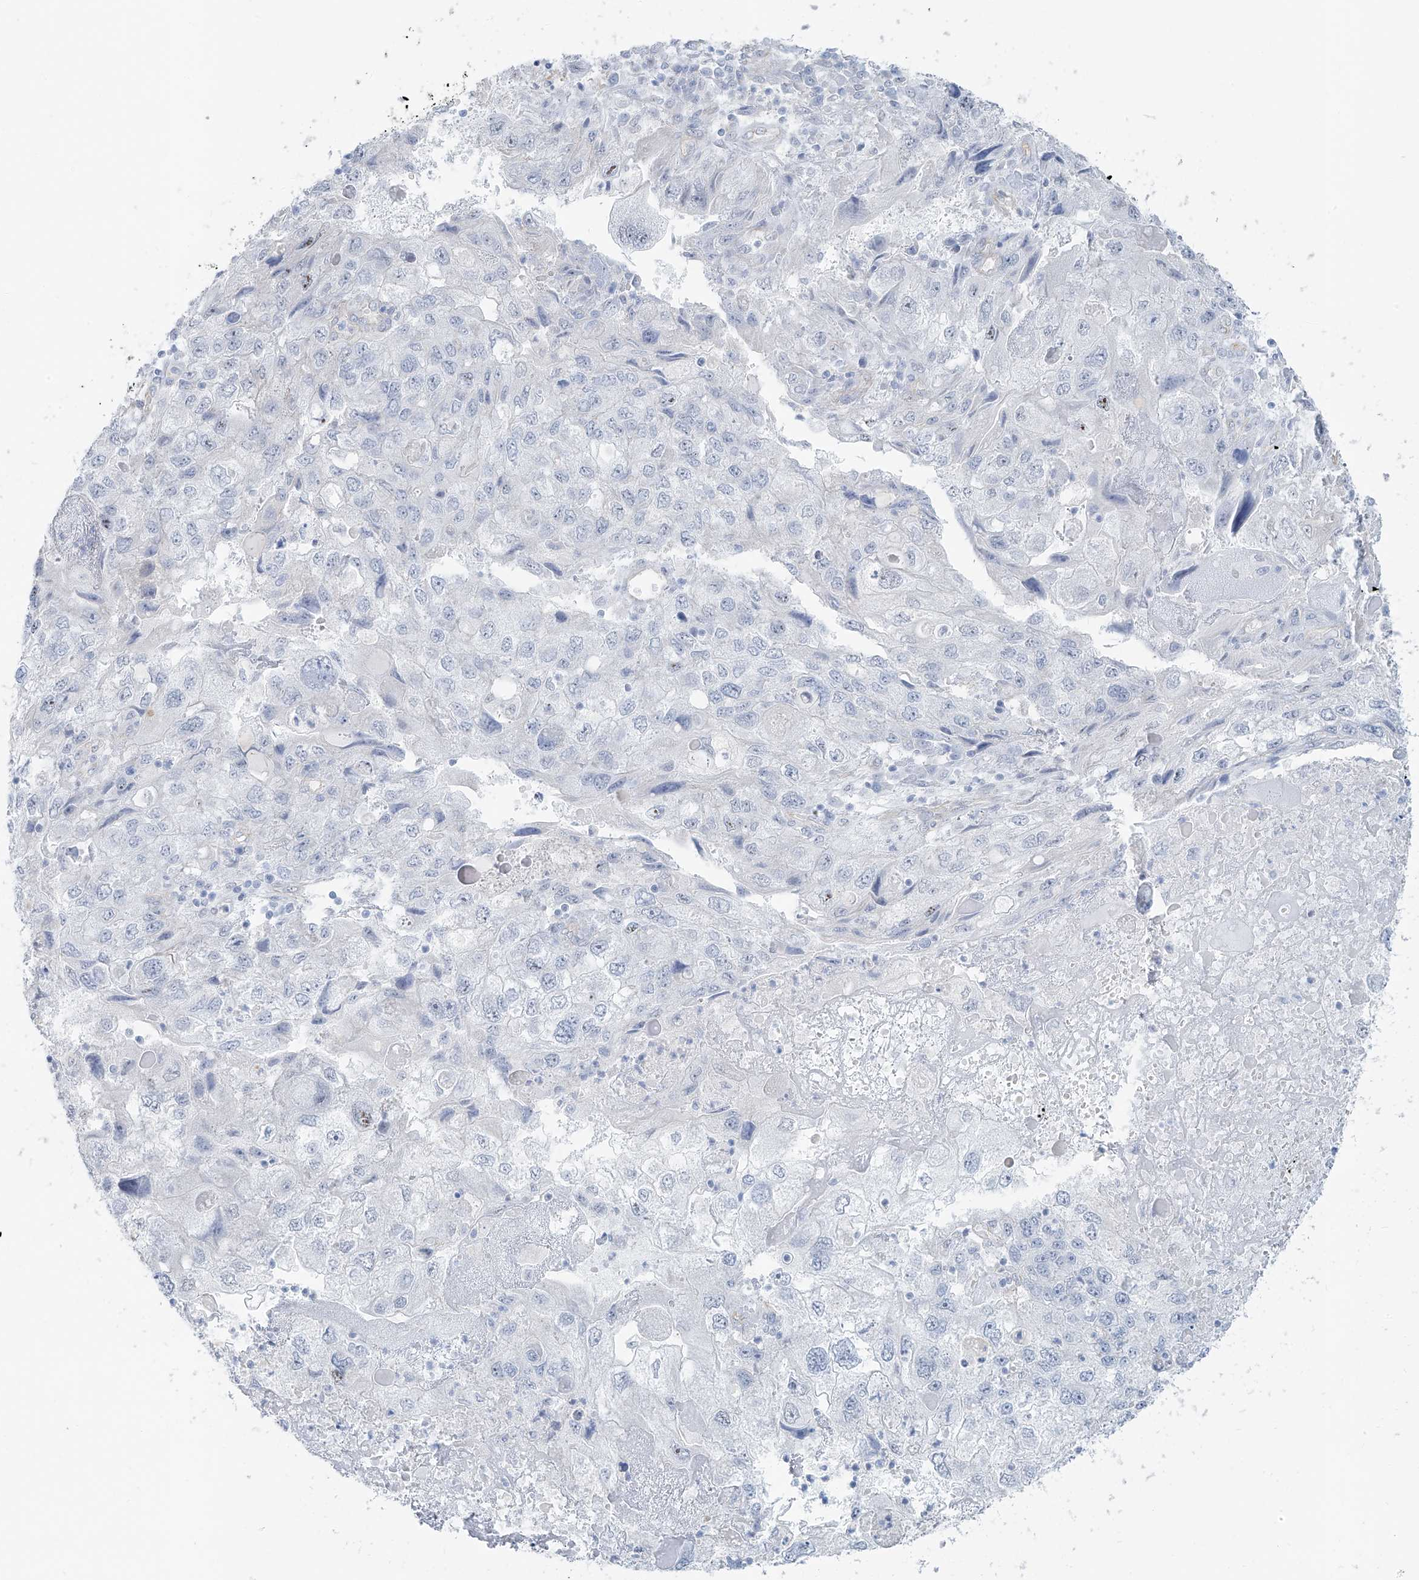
{"staining": {"intensity": "negative", "quantity": "none", "location": "none"}, "tissue": "endometrial cancer", "cell_type": "Tumor cells", "image_type": "cancer", "snomed": [{"axis": "morphology", "description": "Adenocarcinoma, NOS"}, {"axis": "topography", "description": "Endometrium"}], "caption": "Tumor cells show no significant protein staining in endometrial adenocarcinoma.", "gene": "TUBE1", "patient": {"sex": "female", "age": 49}}